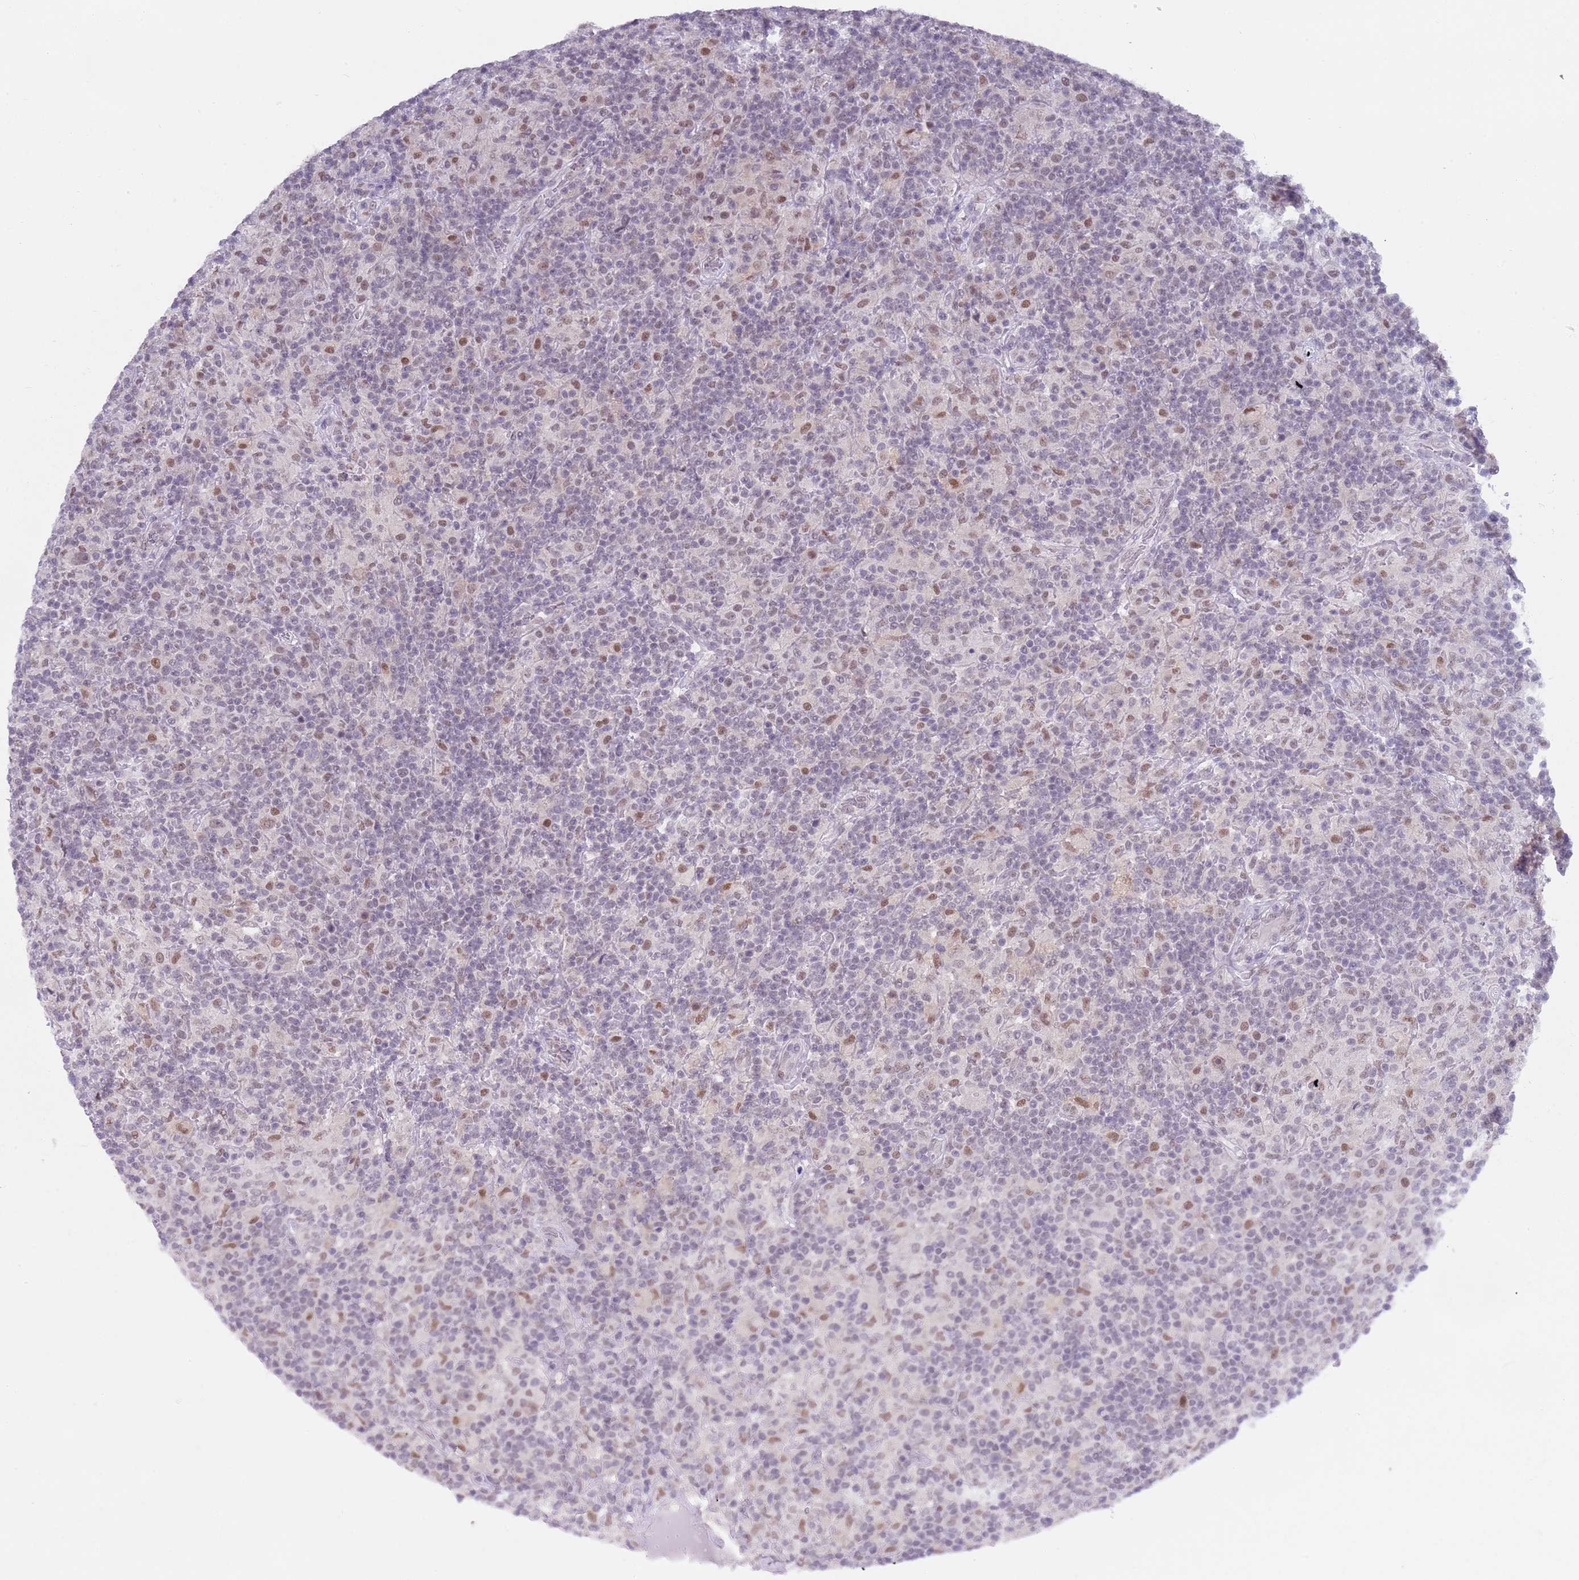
{"staining": {"intensity": "negative", "quantity": "none", "location": "none"}, "tissue": "lymphoma", "cell_type": "Tumor cells", "image_type": "cancer", "snomed": [{"axis": "morphology", "description": "Hodgkin's disease, NOS"}, {"axis": "topography", "description": "Lymph node"}], "caption": "DAB immunohistochemical staining of human Hodgkin's disease exhibits no significant positivity in tumor cells.", "gene": "SEPHS2", "patient": {"sex": "male", "age": 70}}